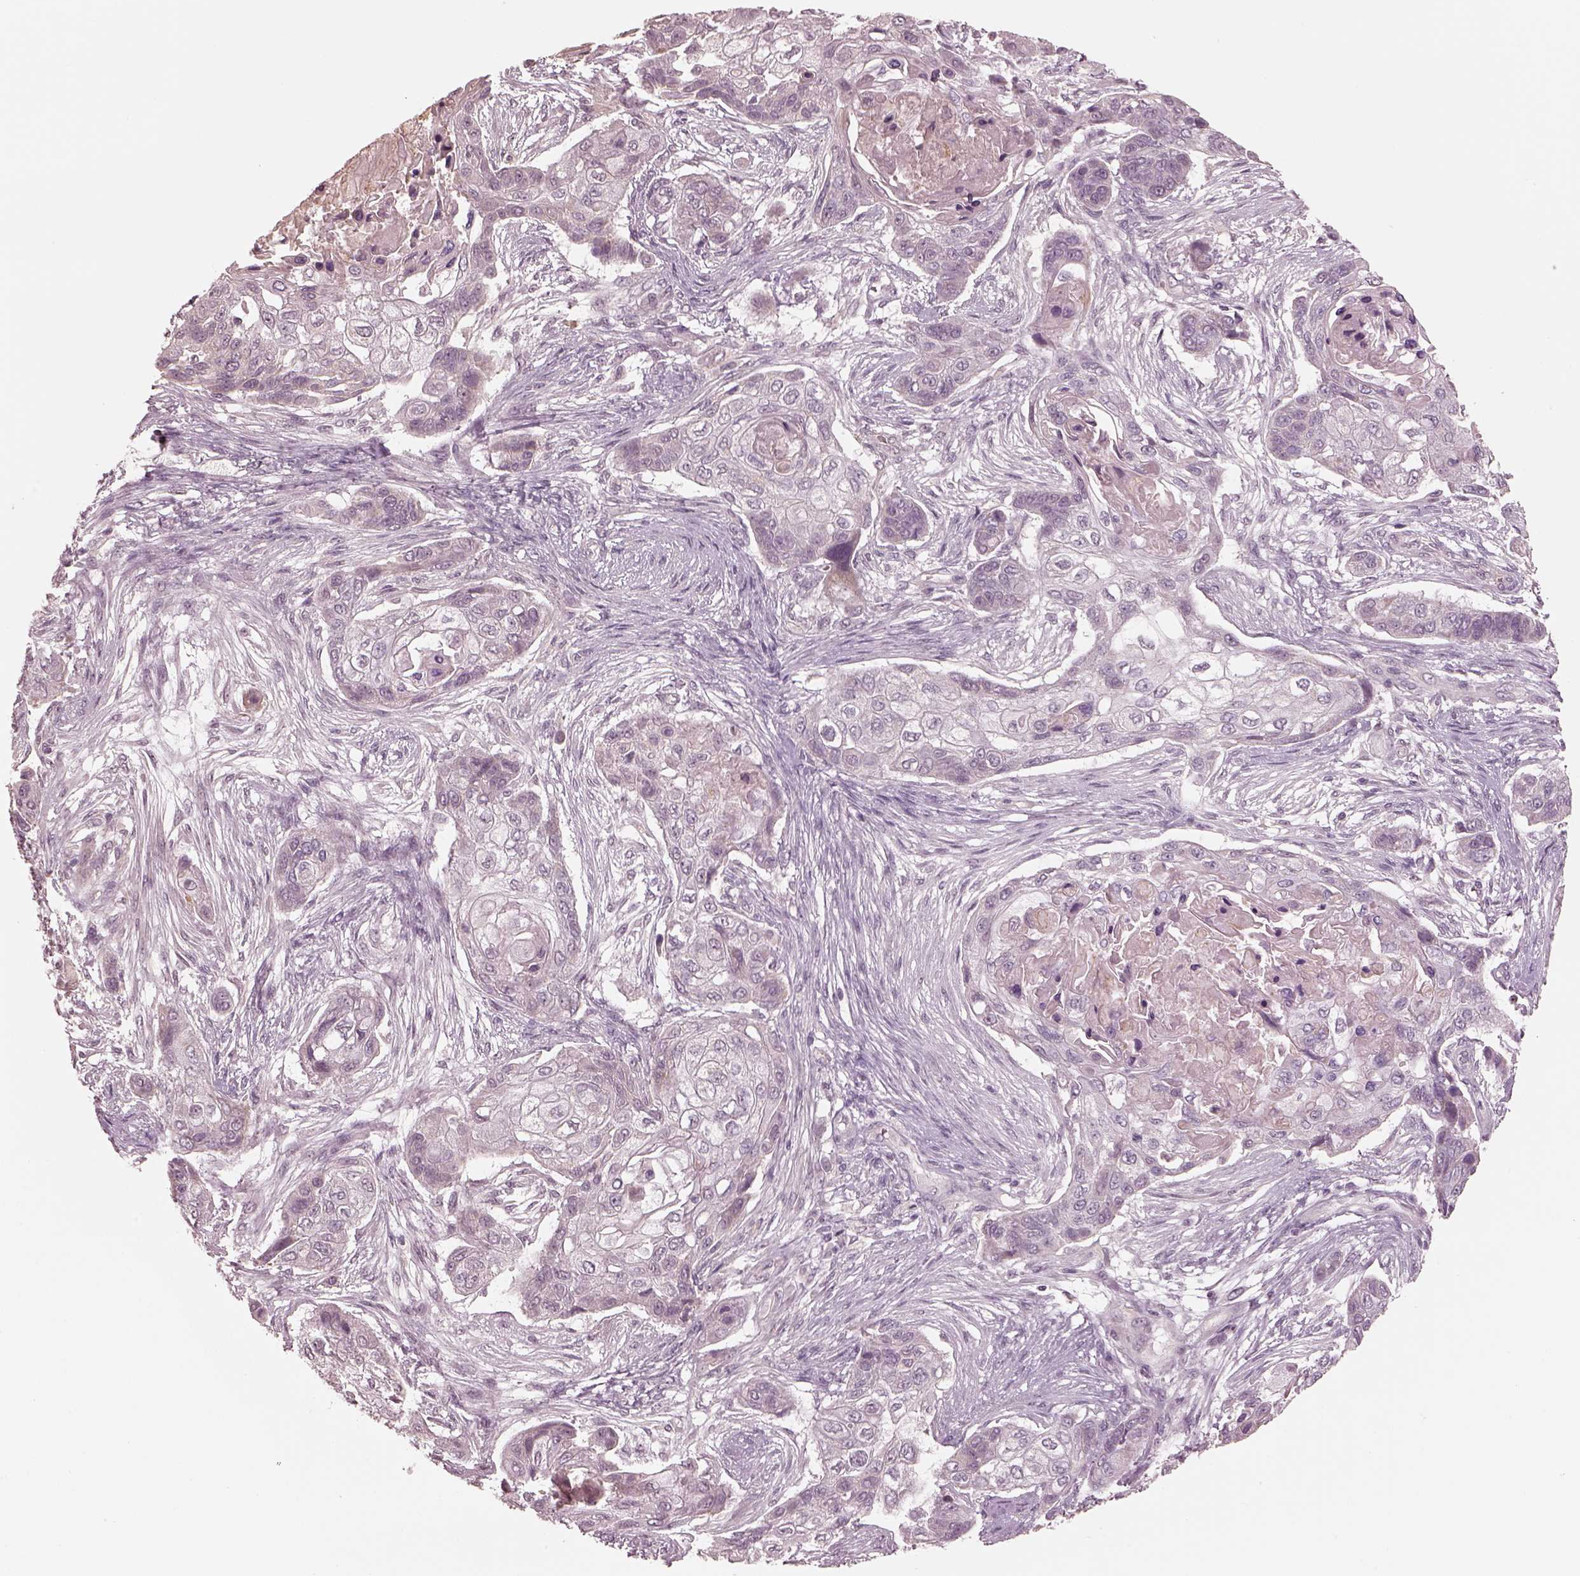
{"staining": {"intensity": "negative", "quantity": "none", "location": "none"}, "tissue": "lung cancer", "cell_type": "Tumor cells", "image_type": "cancer", "snomed": [{"axis": "morphology", "description": "Squamous cell carcinoma, NOS"}, {"axis": "topography", "description": "Lung"}], "caption": "The histopathology image reveals no significant staining in tumor cells of lung squamous cell carcinoma. Nuclei are stained in blue.", "gene": "IQCB1", "patient": {"sex": "male", "age": 69}}